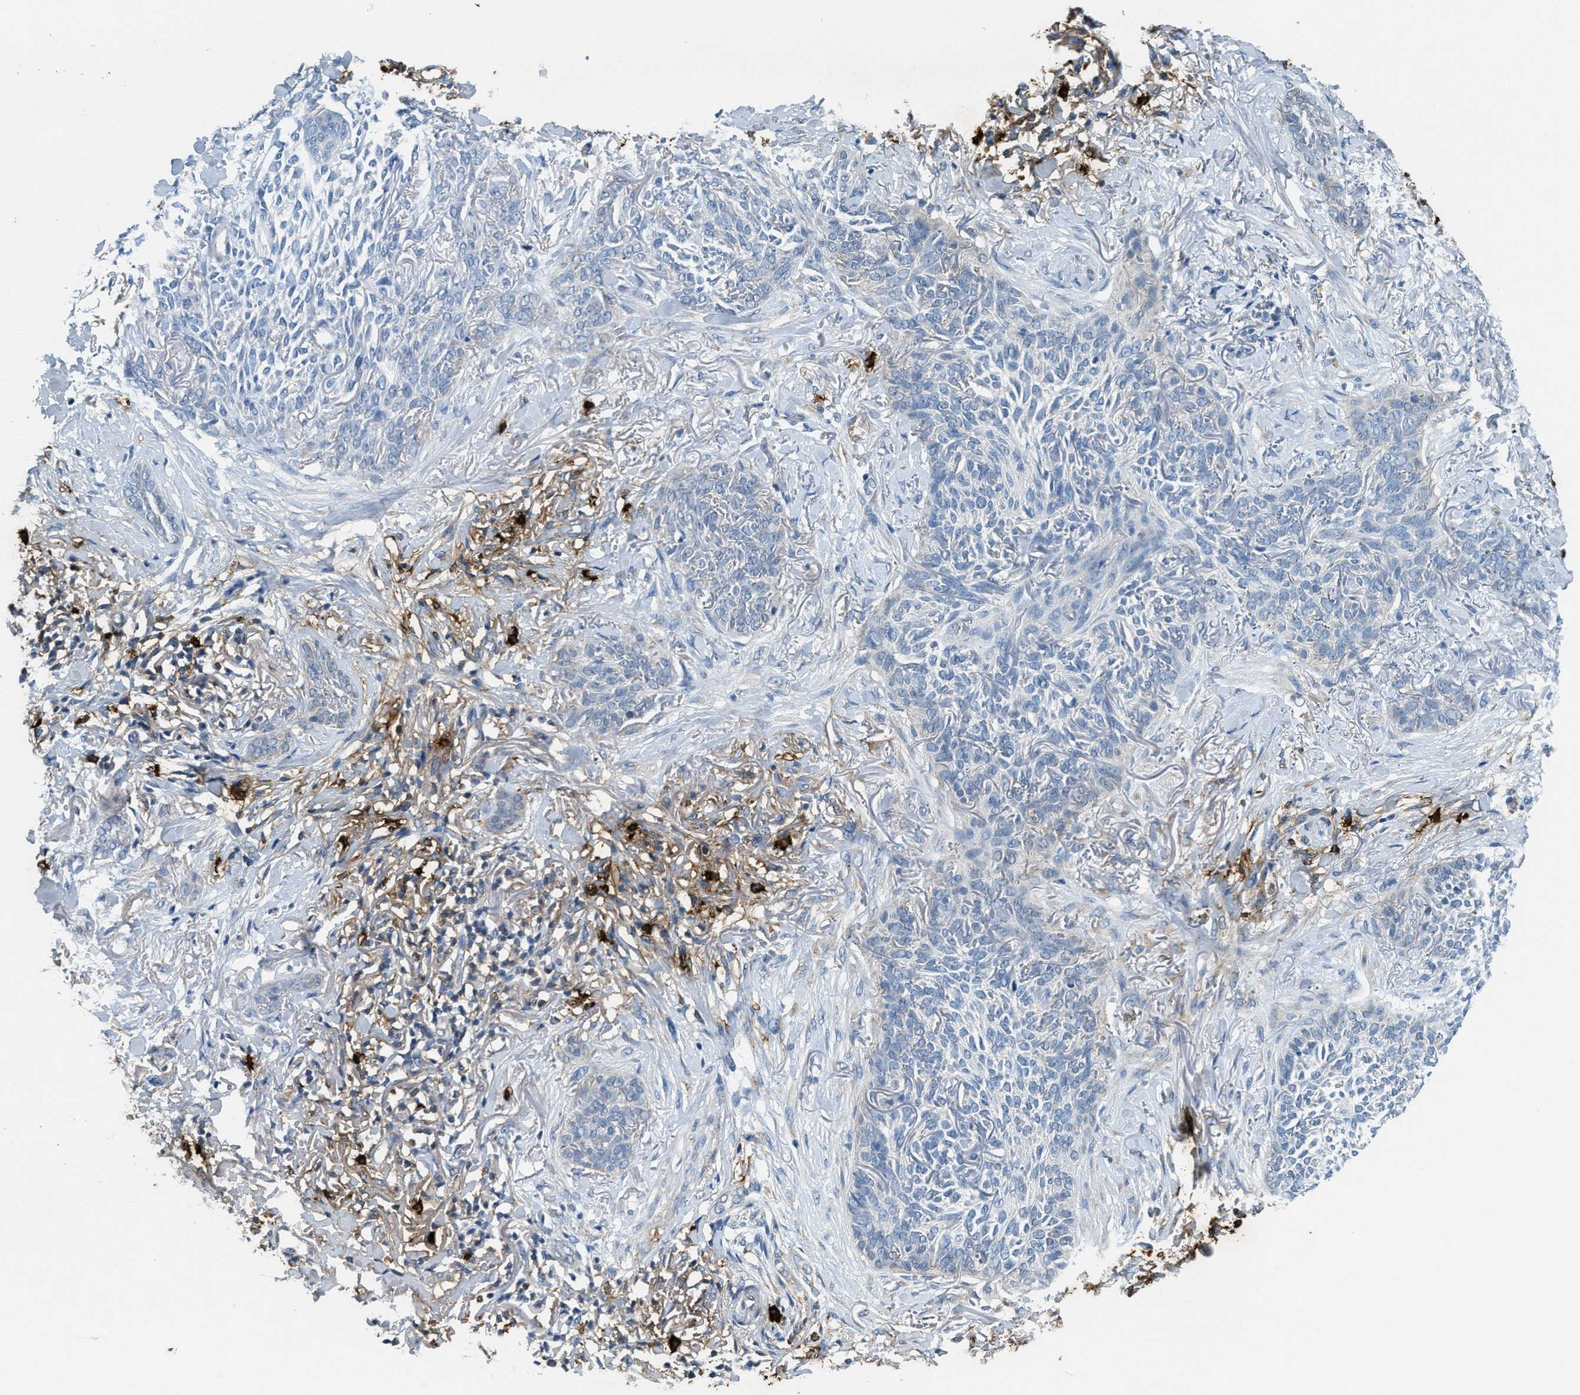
{"staining": {"intensity": "negative", "quantity": "none", "location": "none"}, "tissue": "skin cancer", "cell_type": "Tumor cells", "image_type": "cancer", "snomed": [{"axis": "morphology", "description": "Normal tissue, NOS"}, {"axis": "morphology", "description": "Basal cell carcinoma"}, {"axis": "topography", "description": "Skin"}], "caption": "Protein analysis of skin cancer exhibits no significant expression in tumor cells.", "gene": "TPSAB1", "patient": {"sex": "female", "age": 84}}